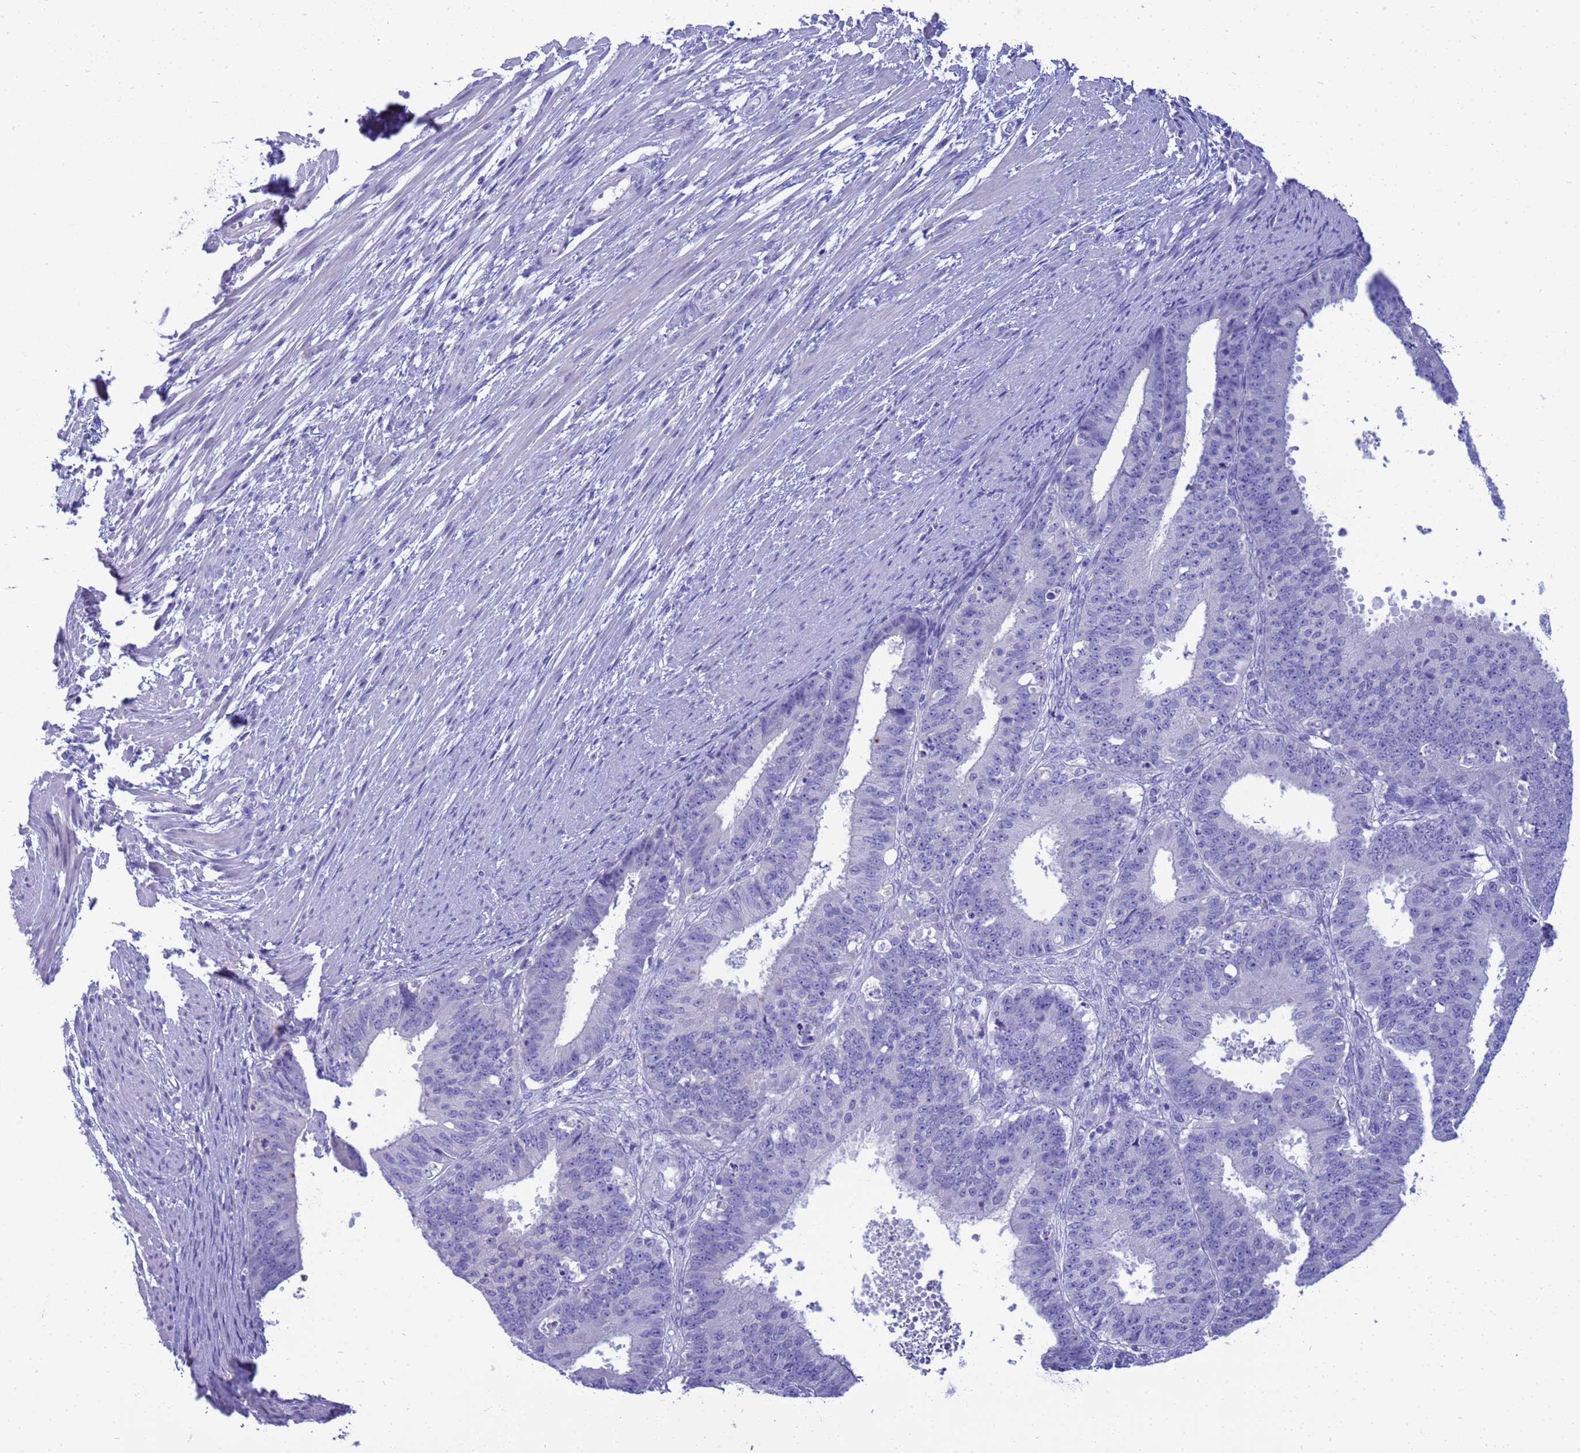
{"staining": {"intensity": "negative", "quantity": "none", "location": "none"}, "tissue": "ovarian cancer", "cell_type": "Tumor cells", "image_type": "cancer", "snomed": [{"axis": "morphology", "description": "Carcinoma, endometroid"}, {"axis": "topography", "description": "Appendix"}, {"axis": "topography", "description": "Ovary"}], "caption": "Protein analysis of endometroid carcinoma (ovarian) shows no significant expression in tumor cells. Nuclei are stained in blue.", "gene": "SYCN", "patient": {"sex": "female", "age": 42}}